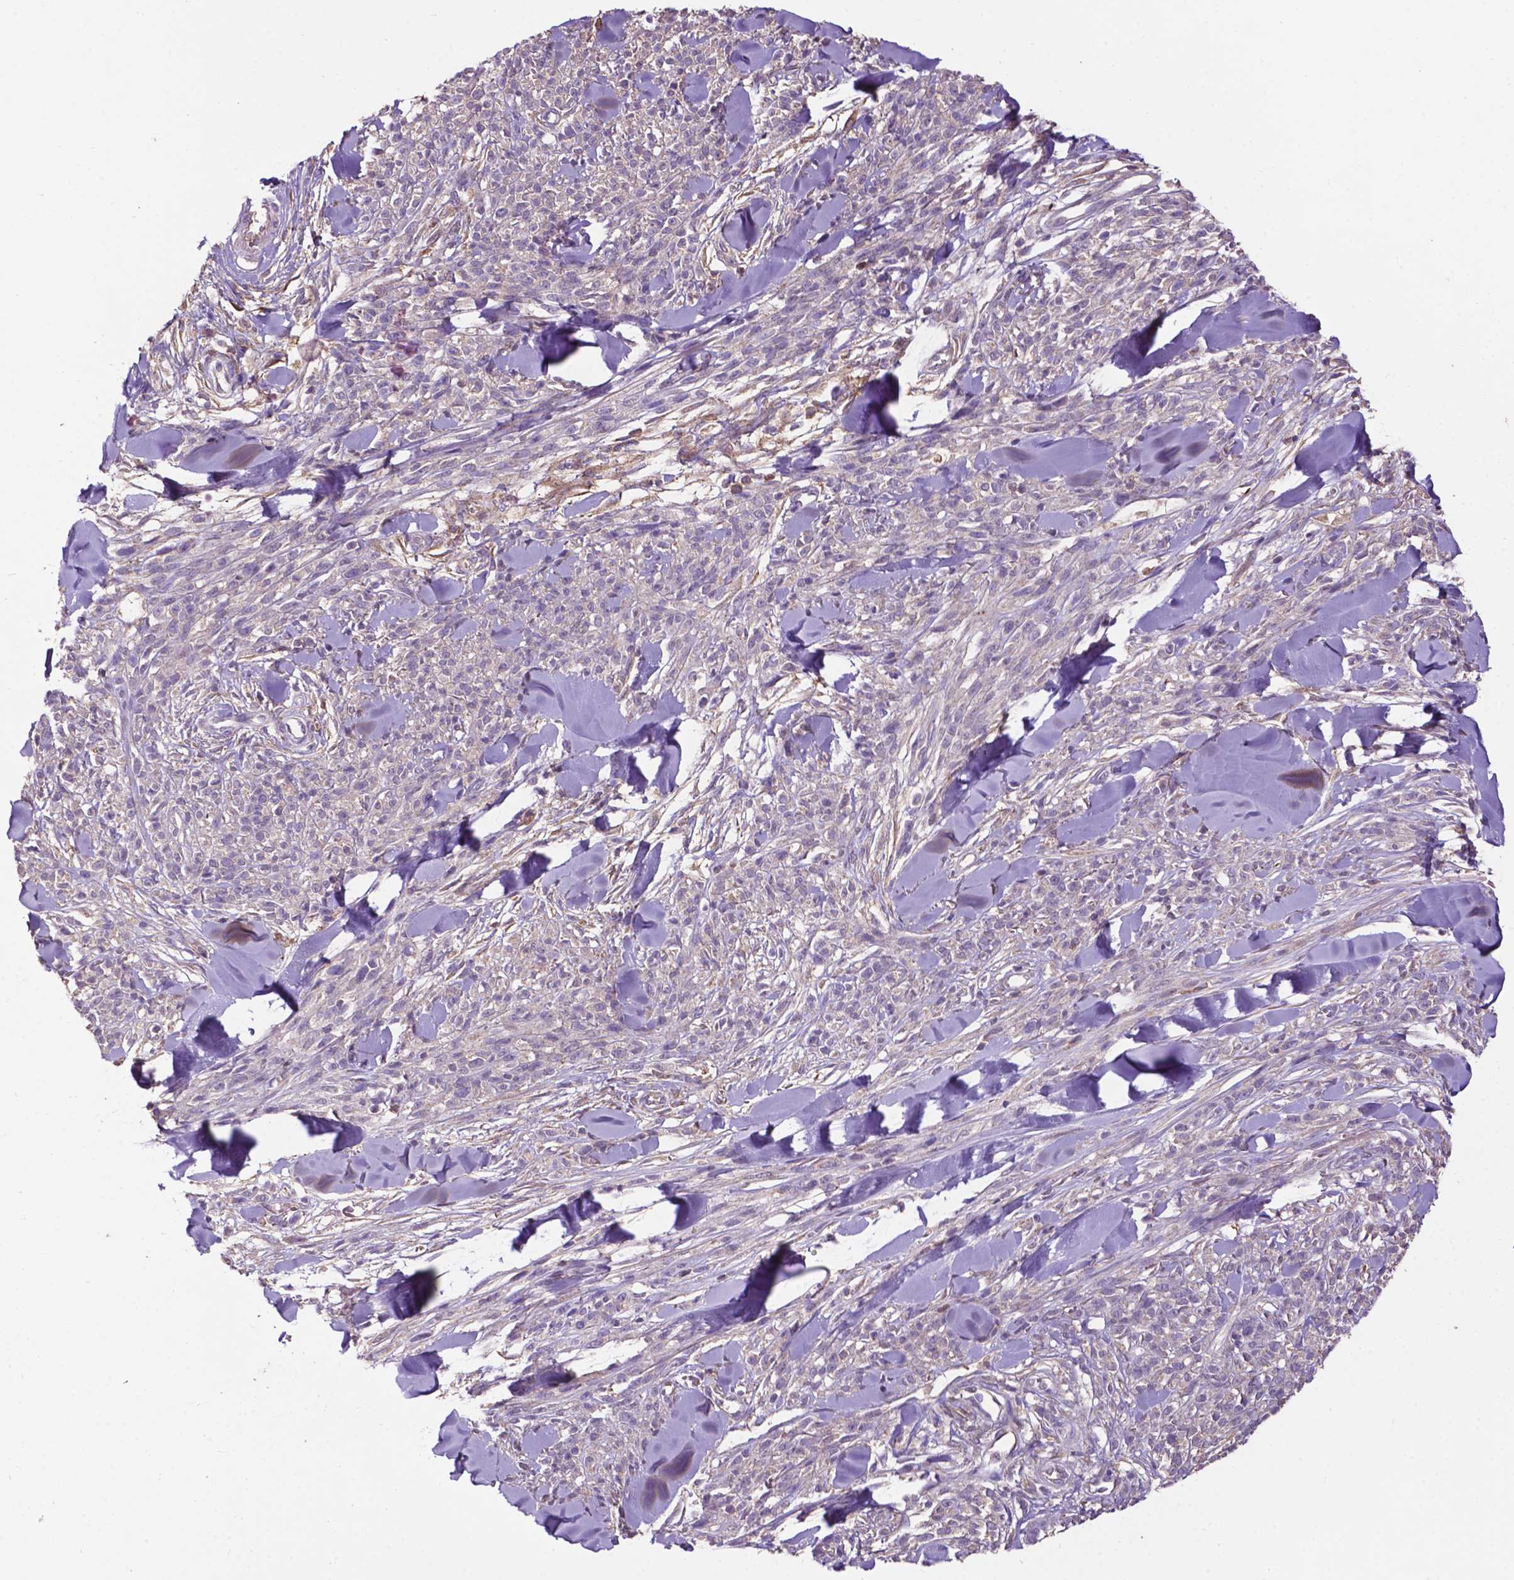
{"staining": {"intensity": "negative", "quantity": "none", "location": "none"}, "tissue": "melanoma", "cell_type": "Tumor cells", "image_type": "cancer", "snomed": [{"axis": "morphology", "description": "Malignant melanoma, NOS"}, {"axis": "topography", "description": "Skin"}, {"axis": "topography", "description": "Skin of trunk"}], "caption": "Histopathology image shows no significant protein expression in tumor cells of malignant melanoma.", "gene": "SMAD3", "patient": {"sex": "male", "age": 74}}